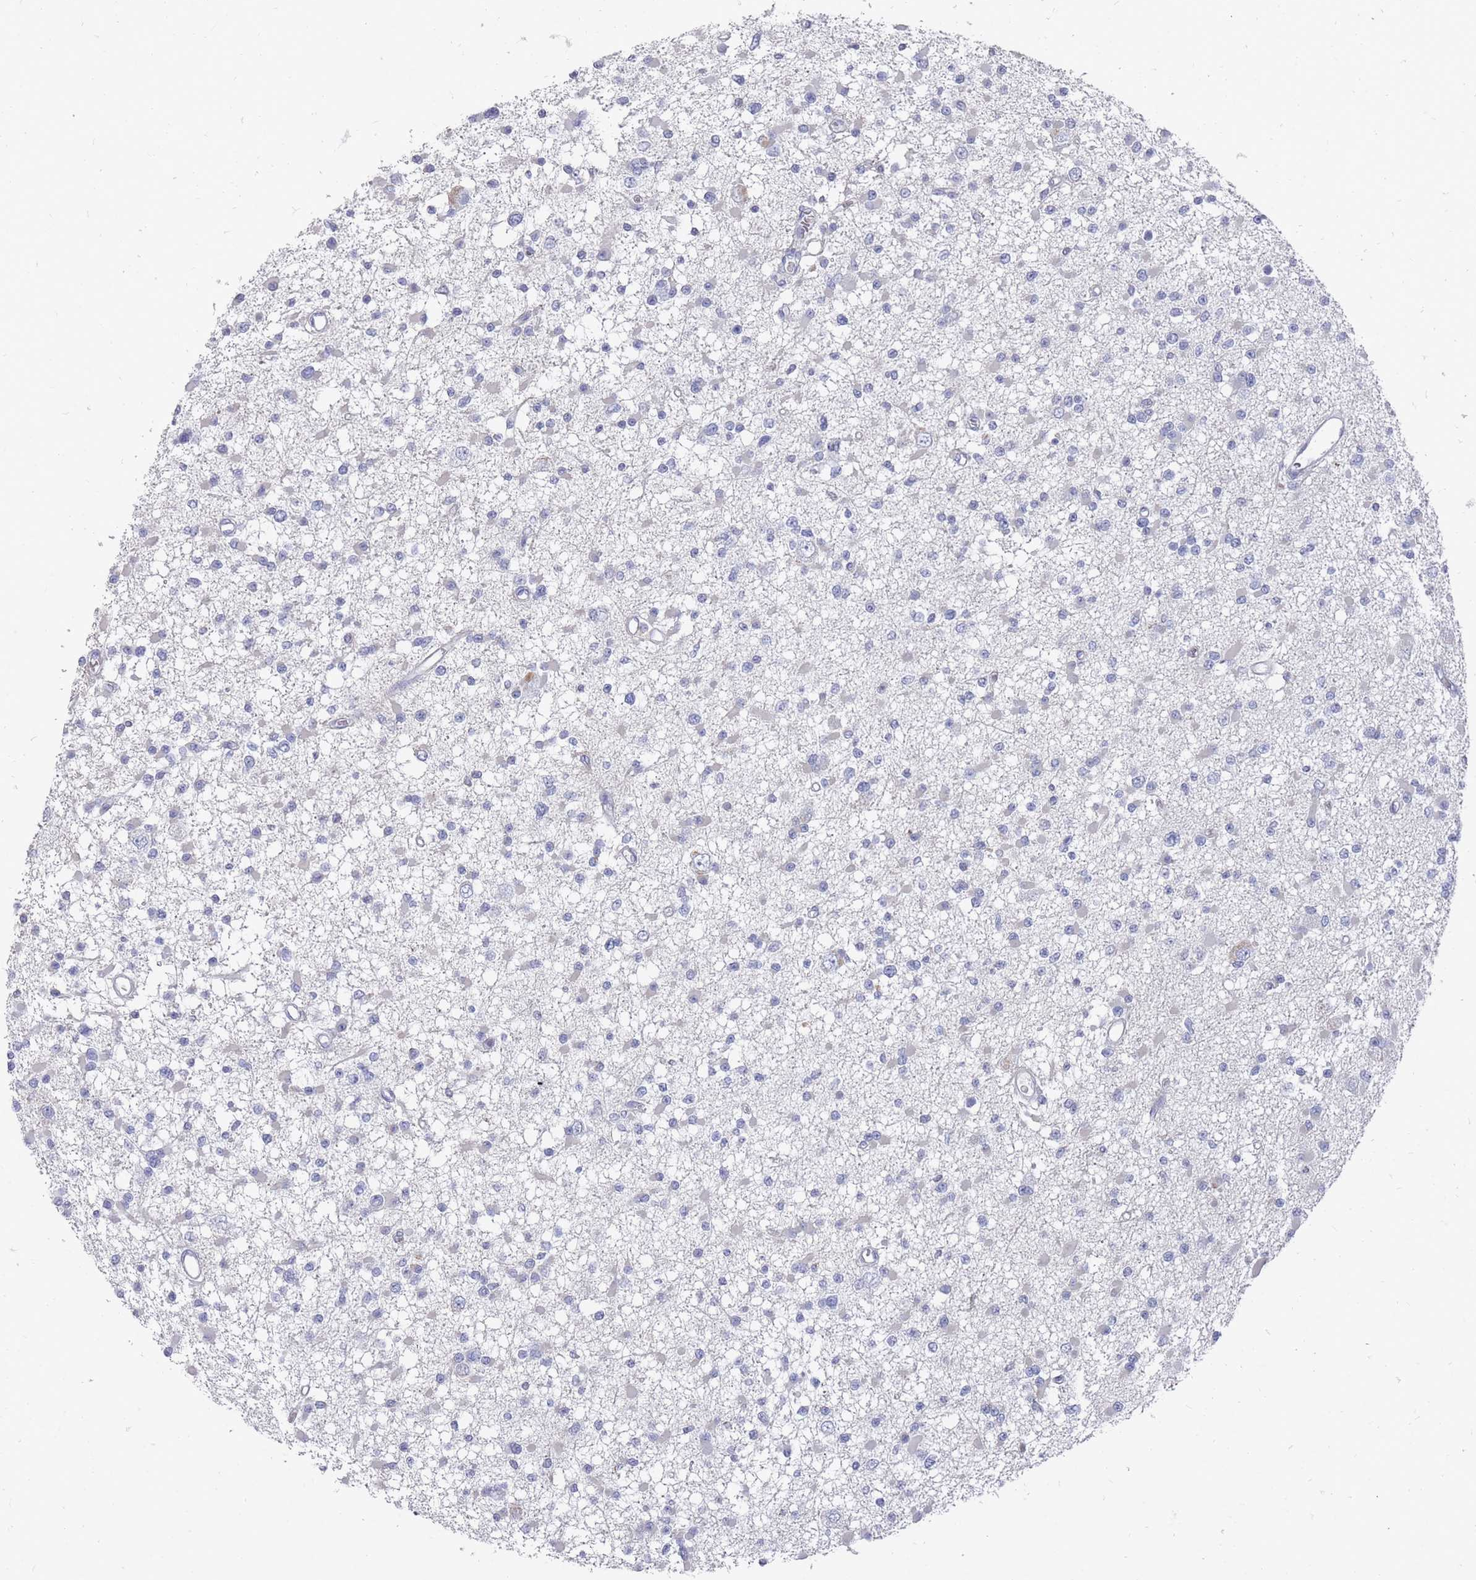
{"staining": {"intensity": "negative", "quantity": "none", "location": "none"}, "tissue": "glioma", "cell_type": "Tumor cells", "image_type": "cancer", "snomed": [{"axis": "morphology", "description": "Glioma, malignant, Low grade"}, {"axis": "topography", "description": "Brain"}], "caption": "IHC micrograph of malignant low-grade glioma stained for a protein (brown), which exhibits no positivity in tumor cells.", "gene": "OTULINL", "patient": {"sex": "female", "age": 22}}